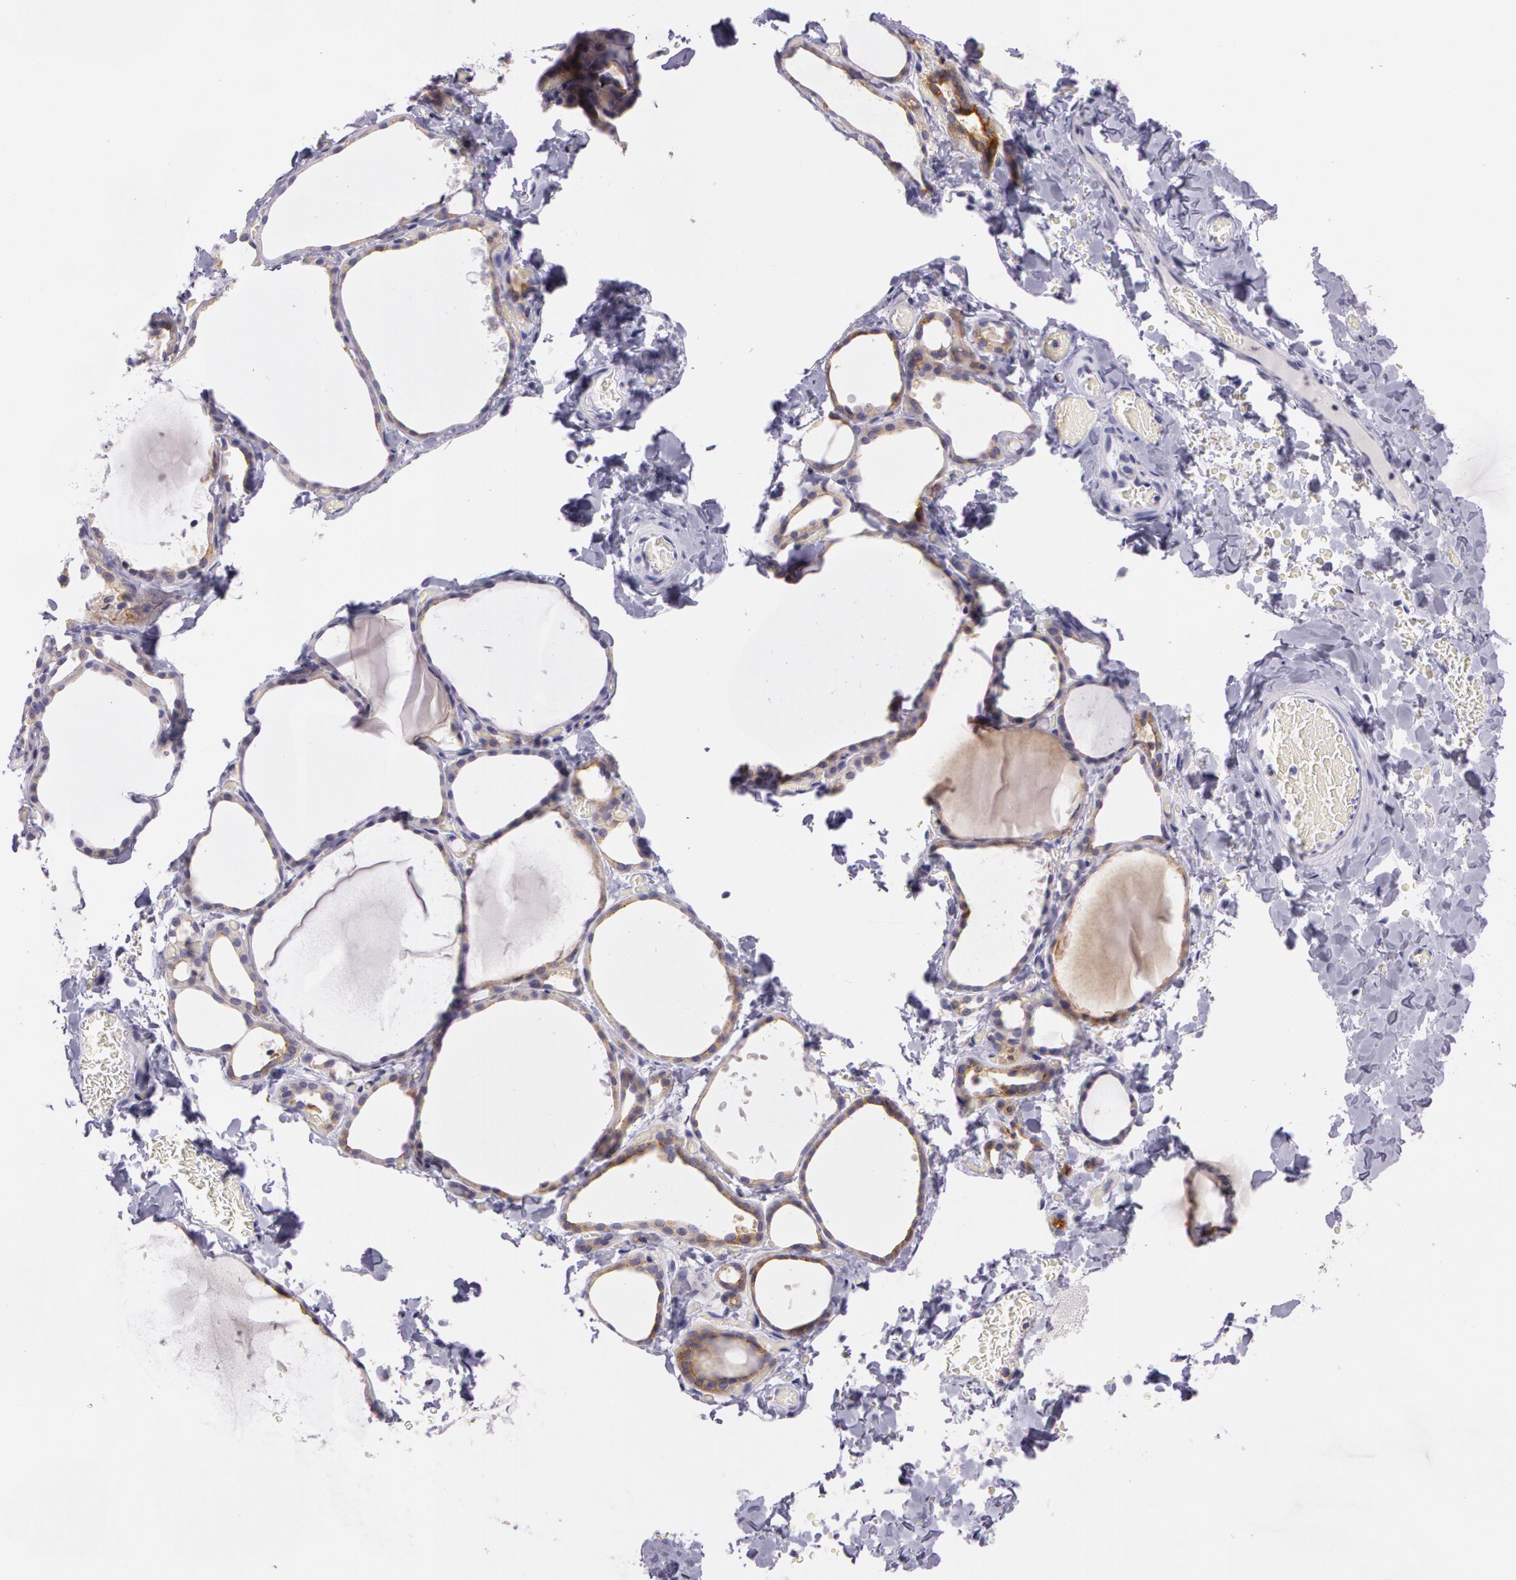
{"staining": {"intensity": "moderate", "quantity": "25%-75%", "location": "cytoplasmic/membranous"}, "tissue": "thyroid gland", "cell_type": "Glandular cells", "image_type": "normal", "snomed": [{"axis": "morphology", "description": "Normal tissue, NOS"}, {"axis": "topography", "description": "Thyroid gland"}], "caption": "Unremarkable thyroid gland demonstrates moderate cytoplasmic/membranous positivity in about 25%-75% of glandular cells, visualized by immunohistochemistry.", "gene": "LY75", "patient": {"sex": "female", "age": 22}}